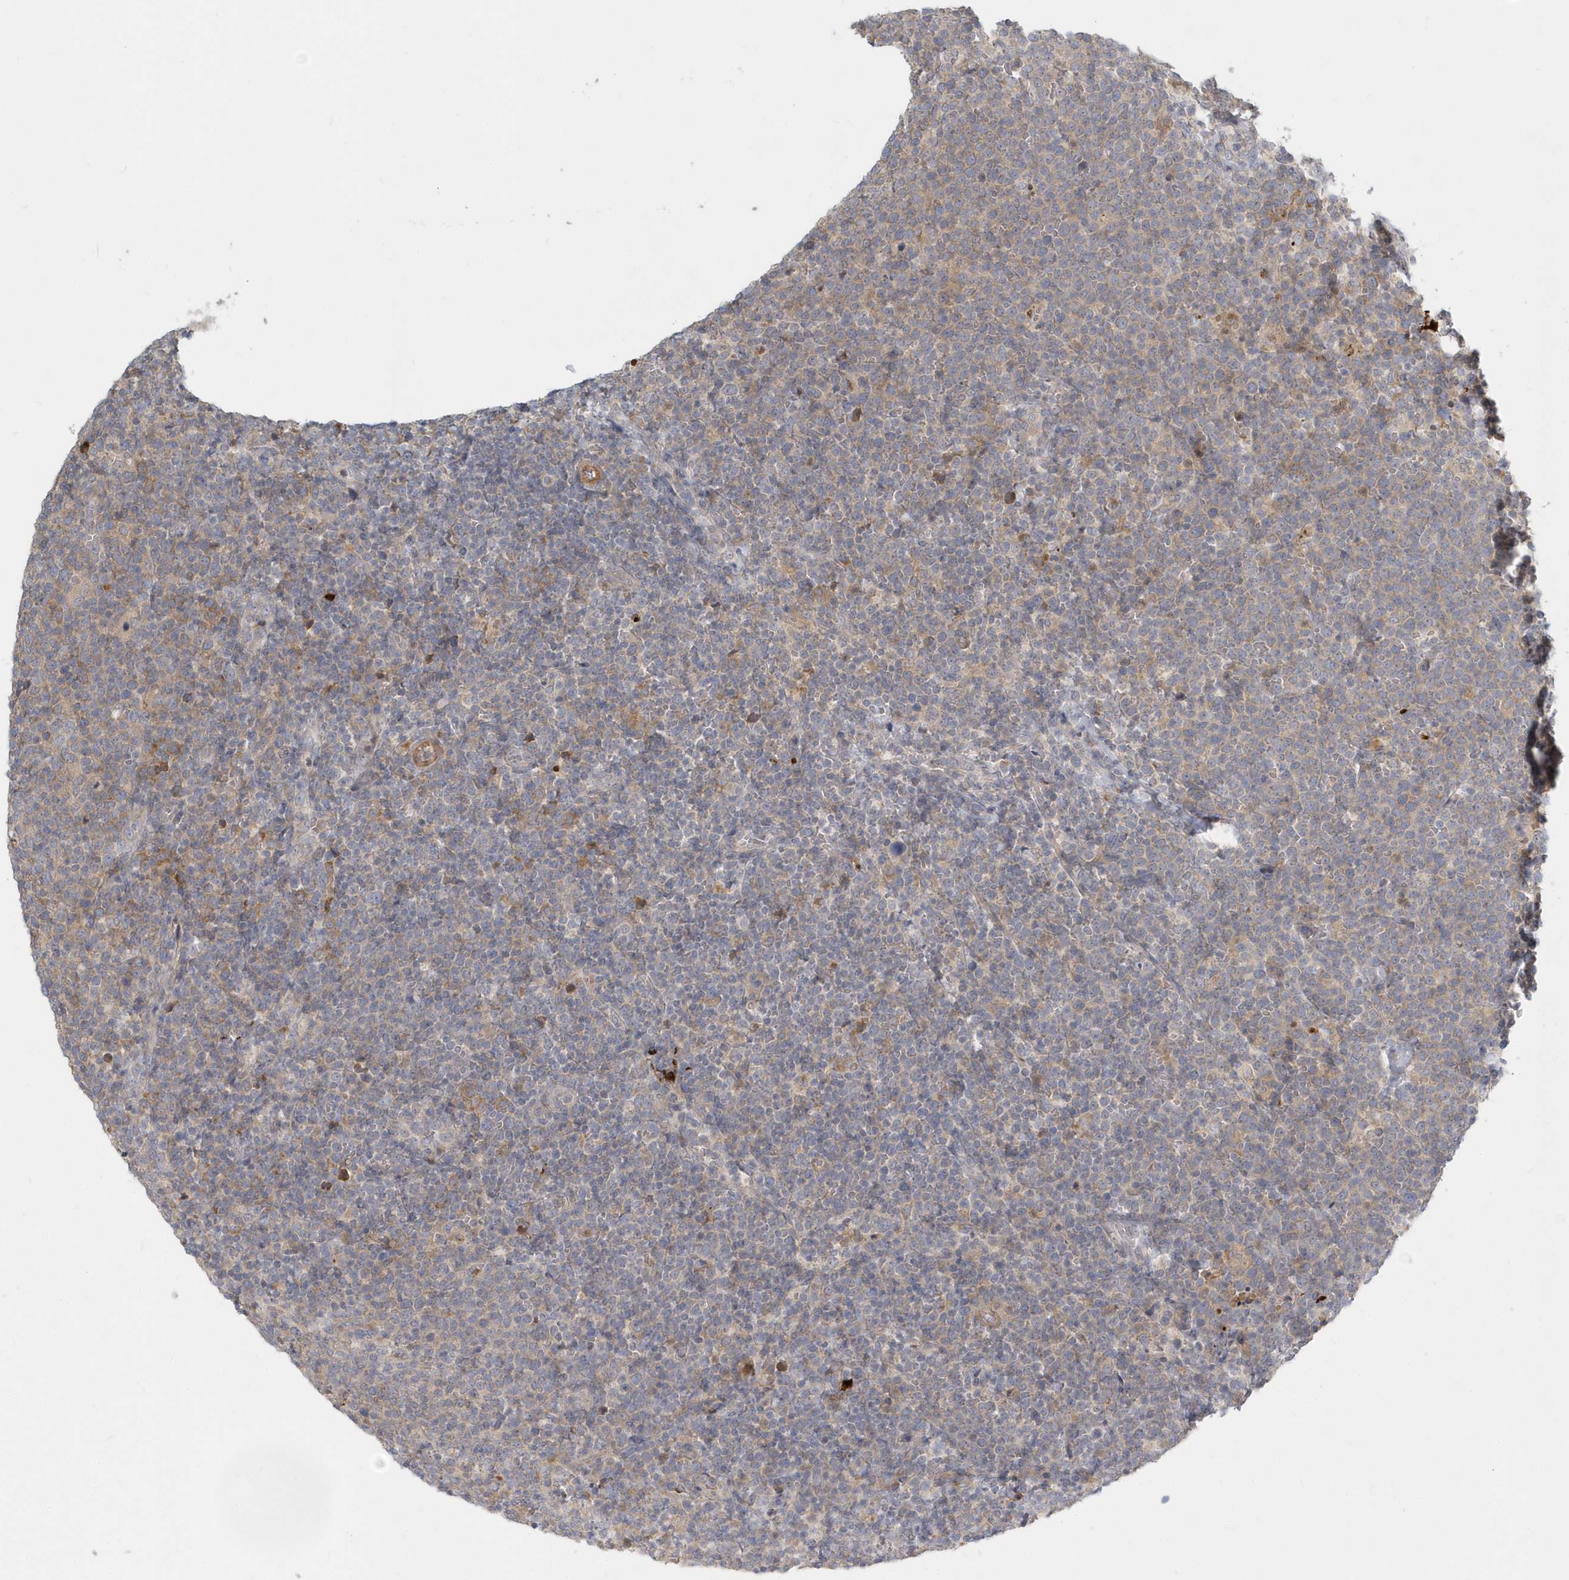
{"staining": {"intensity": "negative", "quantity": "none", "location": "none"}, "tissue": "lymphoma", "cell_type": "Tumor cells", "image_type": "cancer", "snomed": [{"axis": "morphology", "description": "Malignant lymphoma, non-Hodgkin's type, High grade"}, {"axis": "topography", "description": "Lymph node"}], "caption": "Human lymphoma stained for a protein using immunohistochemistry displays no staining in tumor cells.", "gene": "NAPB", "patient": {"sex": "male", "age": 61}}